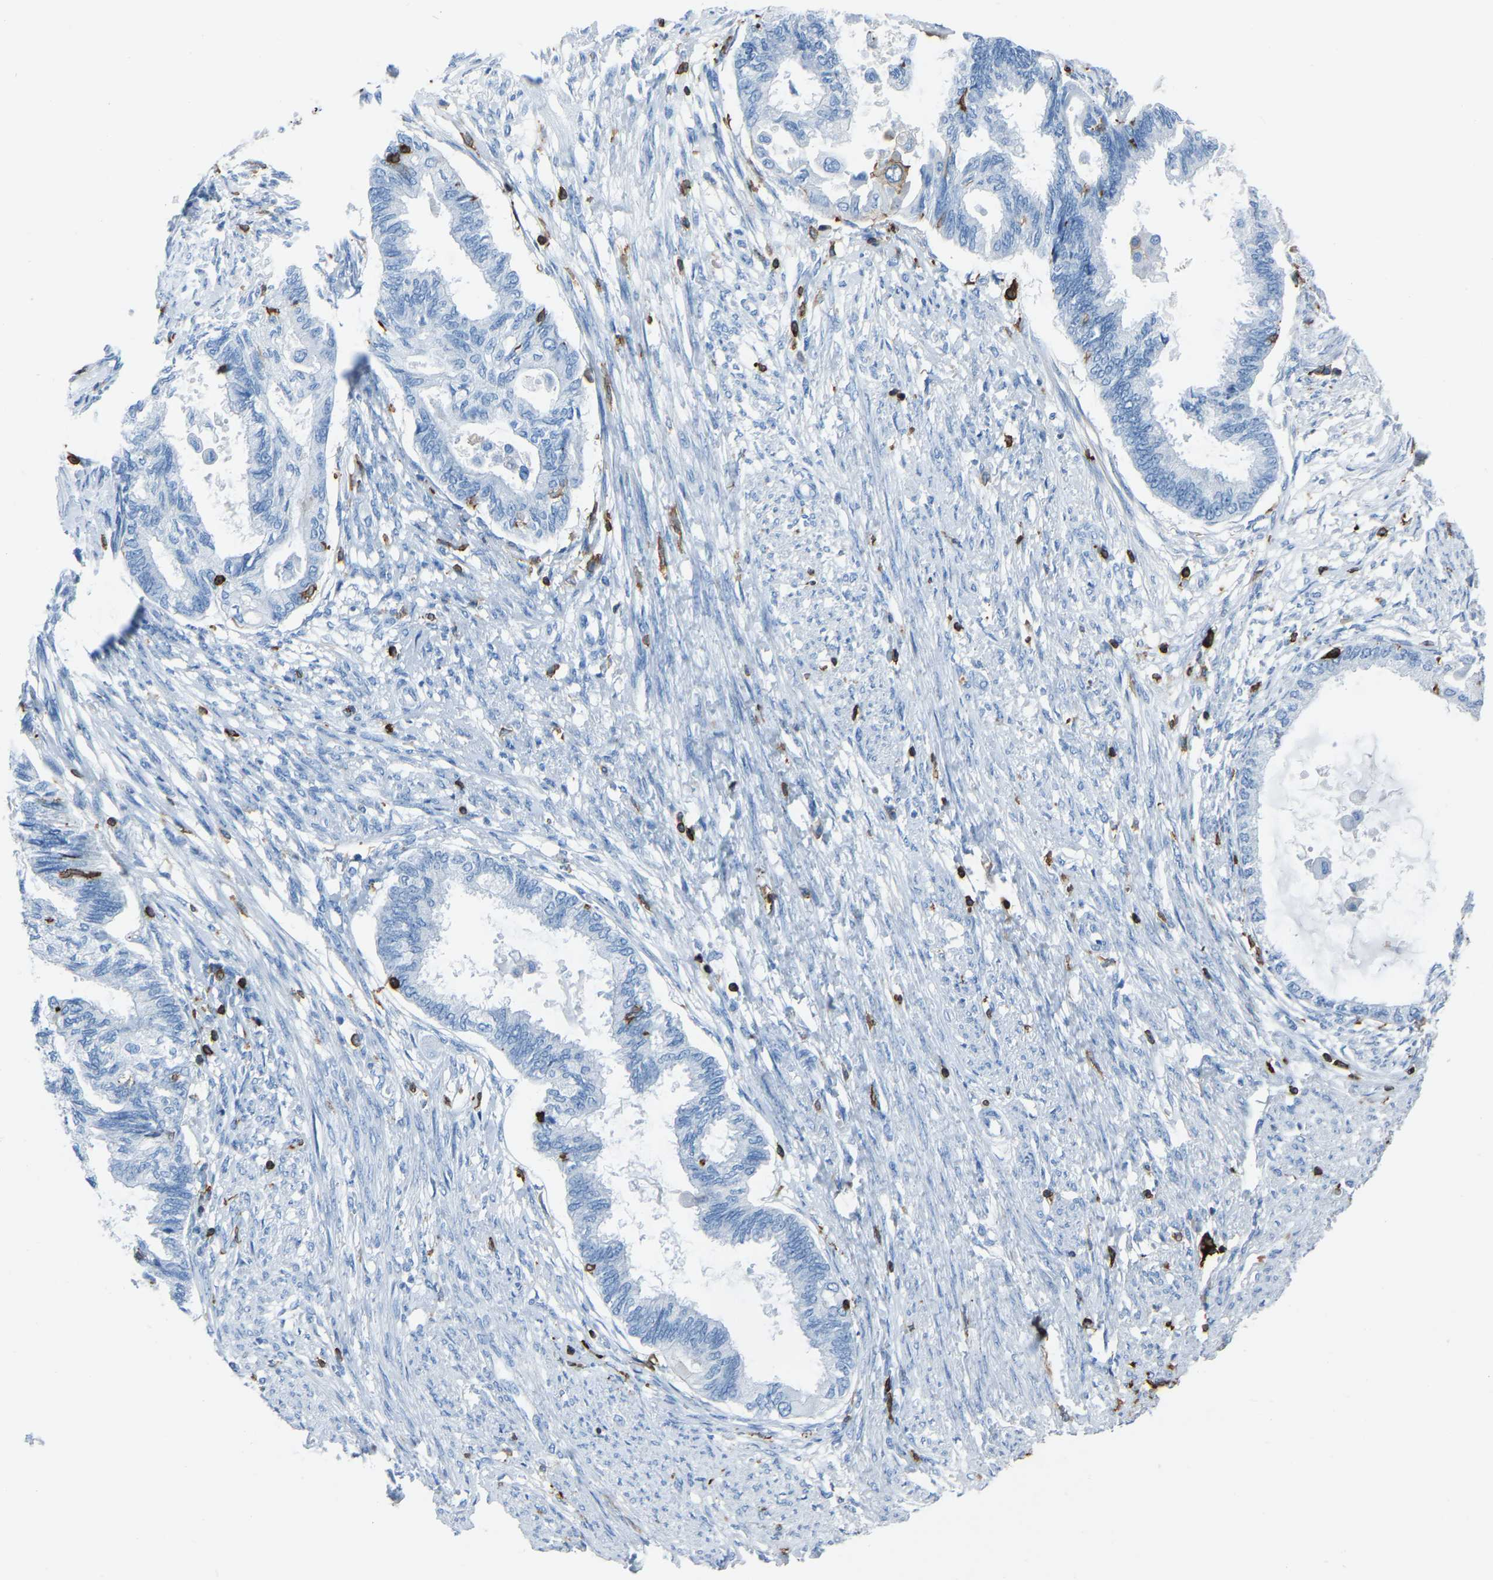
{"staining": {"intensity": "negative", "quantity": "none", "location": "none"}, "tissue": "cervical cancer", "cell_type": "Tumor cells", "image_type": "cancer", "snomed": [{"axis": "morphology", "description": "Normal tissue, NOS"}, {"axis": "morphology", "description": "Adenocarcinoma, NOS"}, {"axis": "topography", "description": "Cervix"}, {"axis": "topography", "description": "Endometrium"}], "caption": "The image shows no significant positivity in tumor cells of cervical cancer.", "gene": "LSP1", "patient": {"sex": "female", "age": 86}}